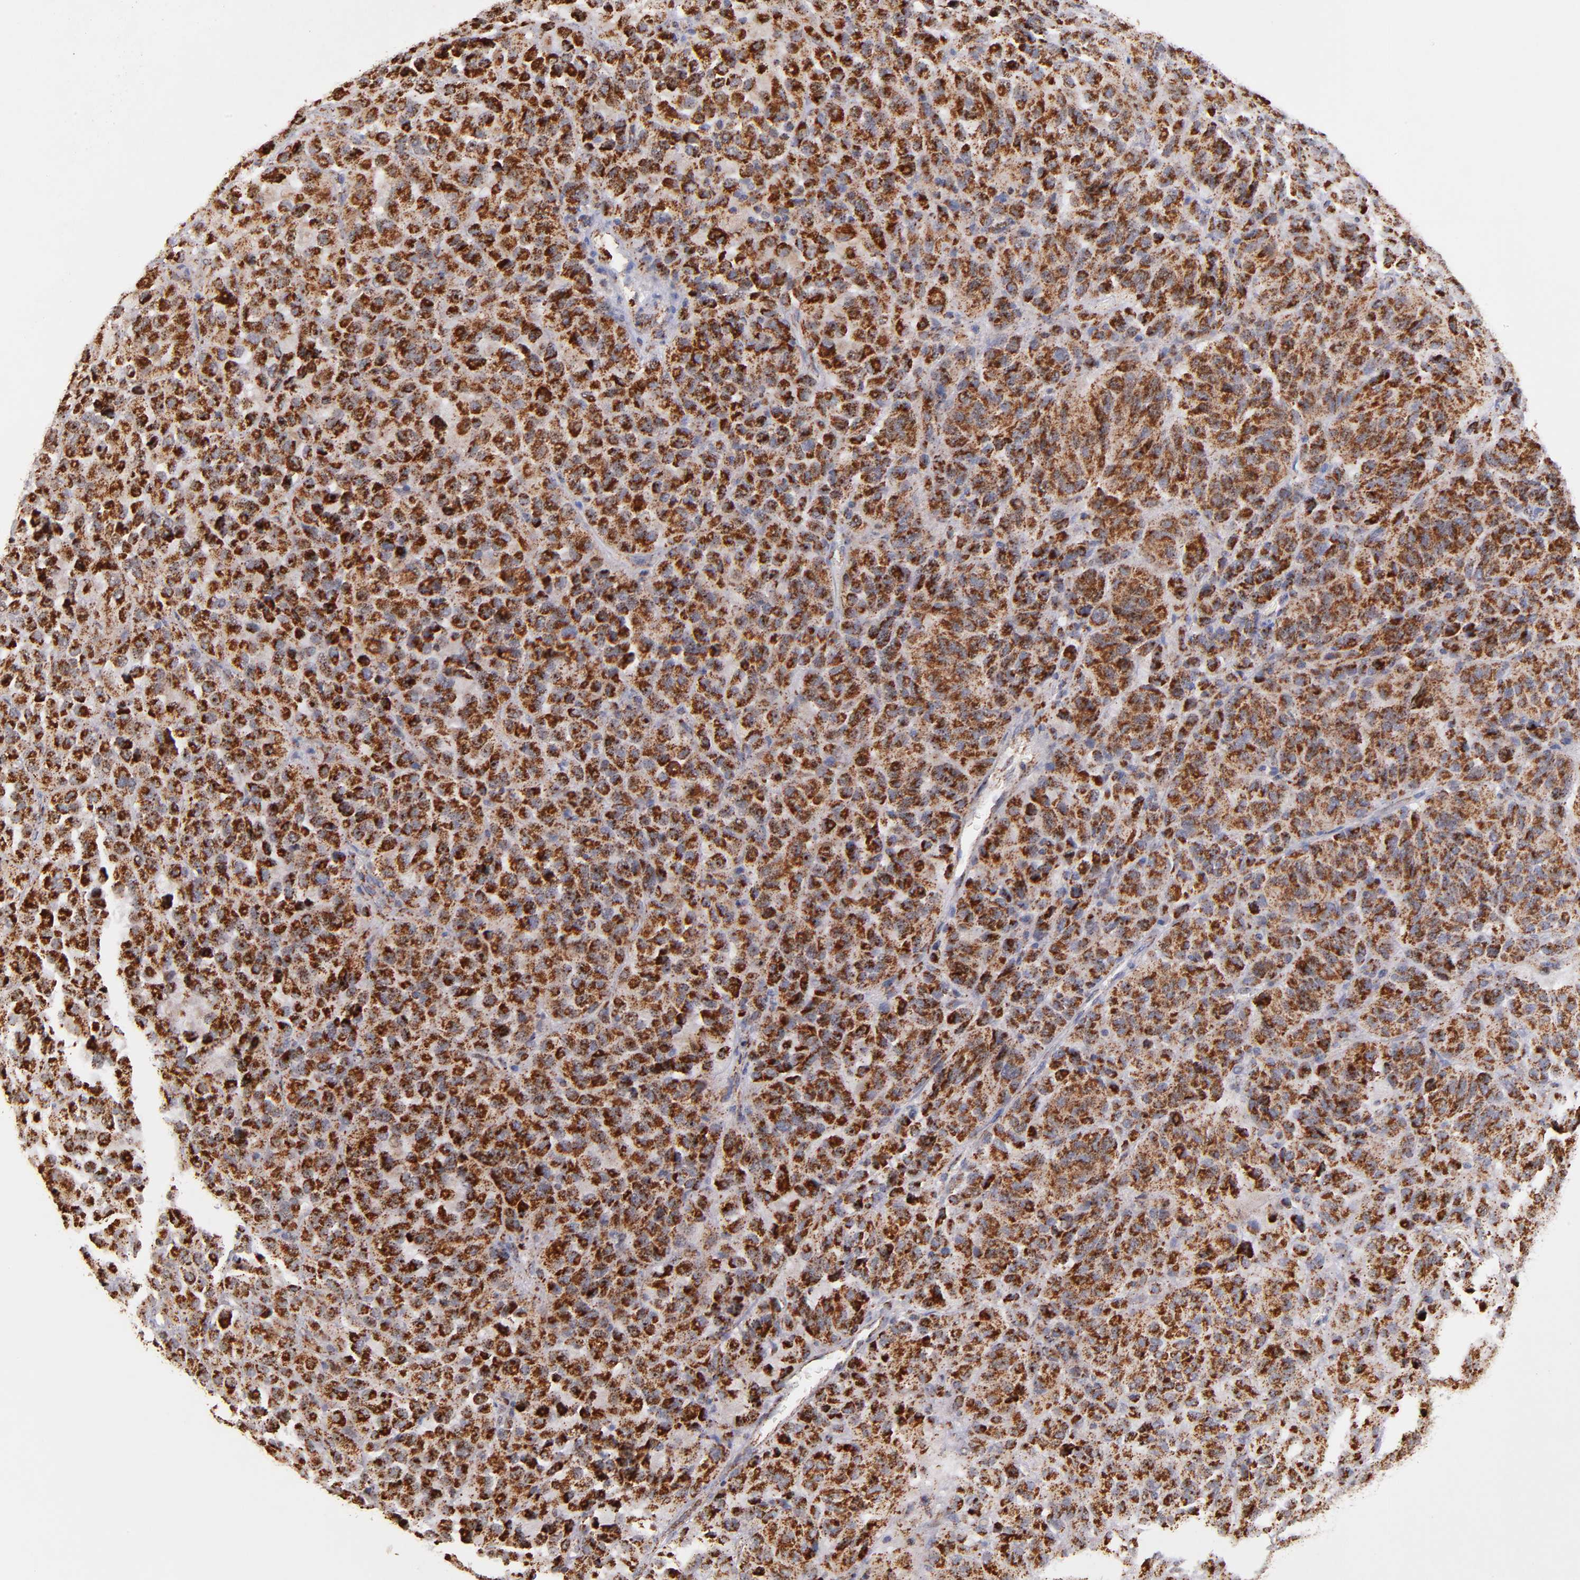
{"staining": {"intensity": "moderate", "quantity": ">75%", "location": "cytoplasmic/membranous"}, "tissue": "melanoma", "cell_type": "Tumor cells", "image_type": "cancer", "snomed": [{"axis": "morphology", "description": "Malignant melanoma, Metastatic site"}, {"axis": "topography", "description": "Lung"}], "caption": "This is an image of immunohistochemistry (IHC) staining of melanoma, which shows moderate expression in the cytoplasmic/membranous of tumor cells.", "gene": "DLST", "patient": {"sex": "male", "age": 64}}